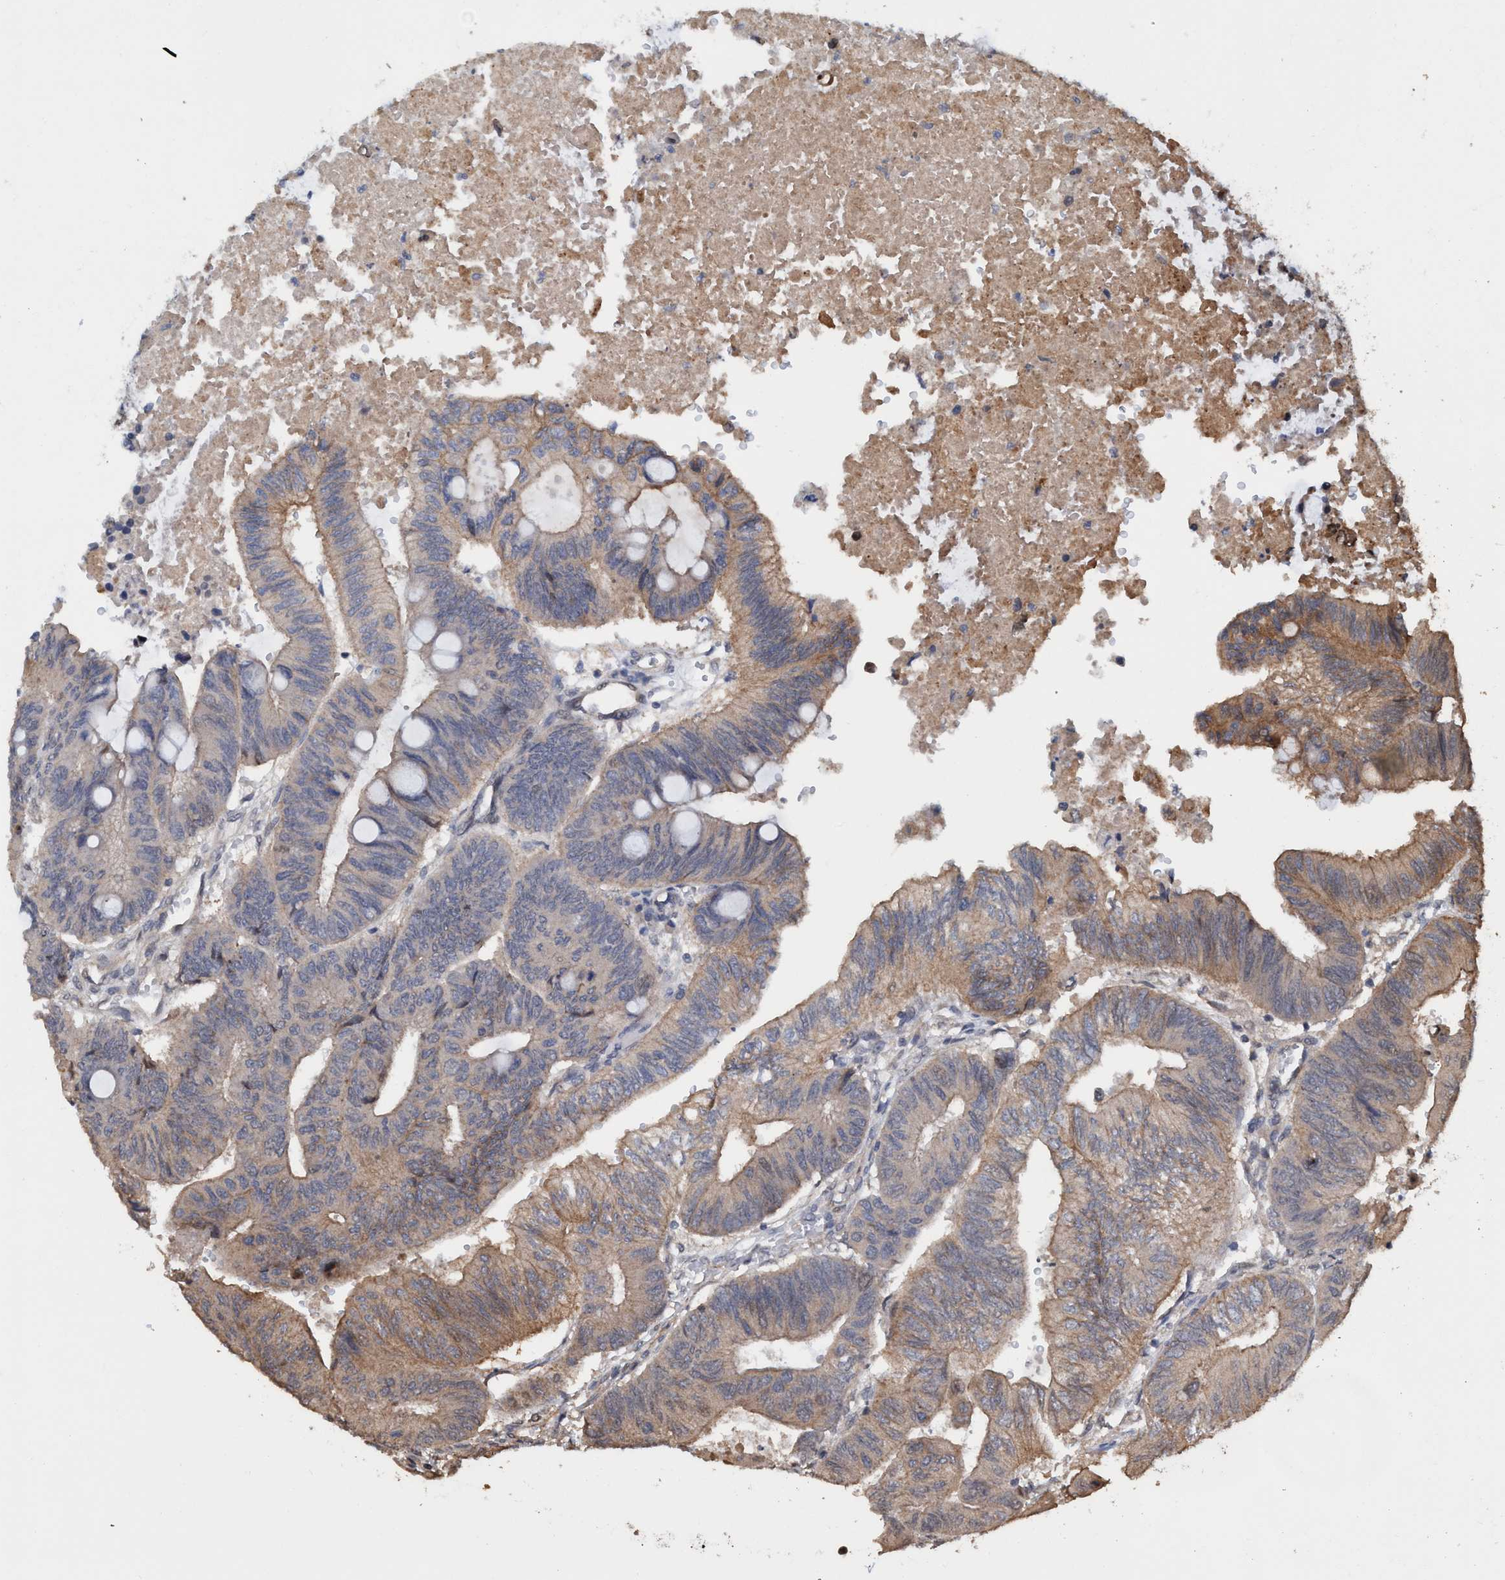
{"staining": {"intensity": "weak", "quantity": ">75%", "location": "cytoplasmic/membranous"}, "tissue": "colorectal cancer", "cell_type": "Tumor cells", "image_type": "cancer", "snomed": [{"axis": "morphology", "description": "Normal tissue, NOS"}, {"axis": "morphology", "description": "Adenocarcinoma, NOS"}, {"axis": "topography", "description": "Rectum"}, {"axis": "topography", "description": "Peripheral nerve tissue"}], "caption": "Brown immunohistochemical staining in human colorectal cancer exhibits weak cytoplasmic/membranous staining in approximately >75% of tumor cells.", "gene": "TRPC7", "patient": {"sex": "male", "age": 92}}